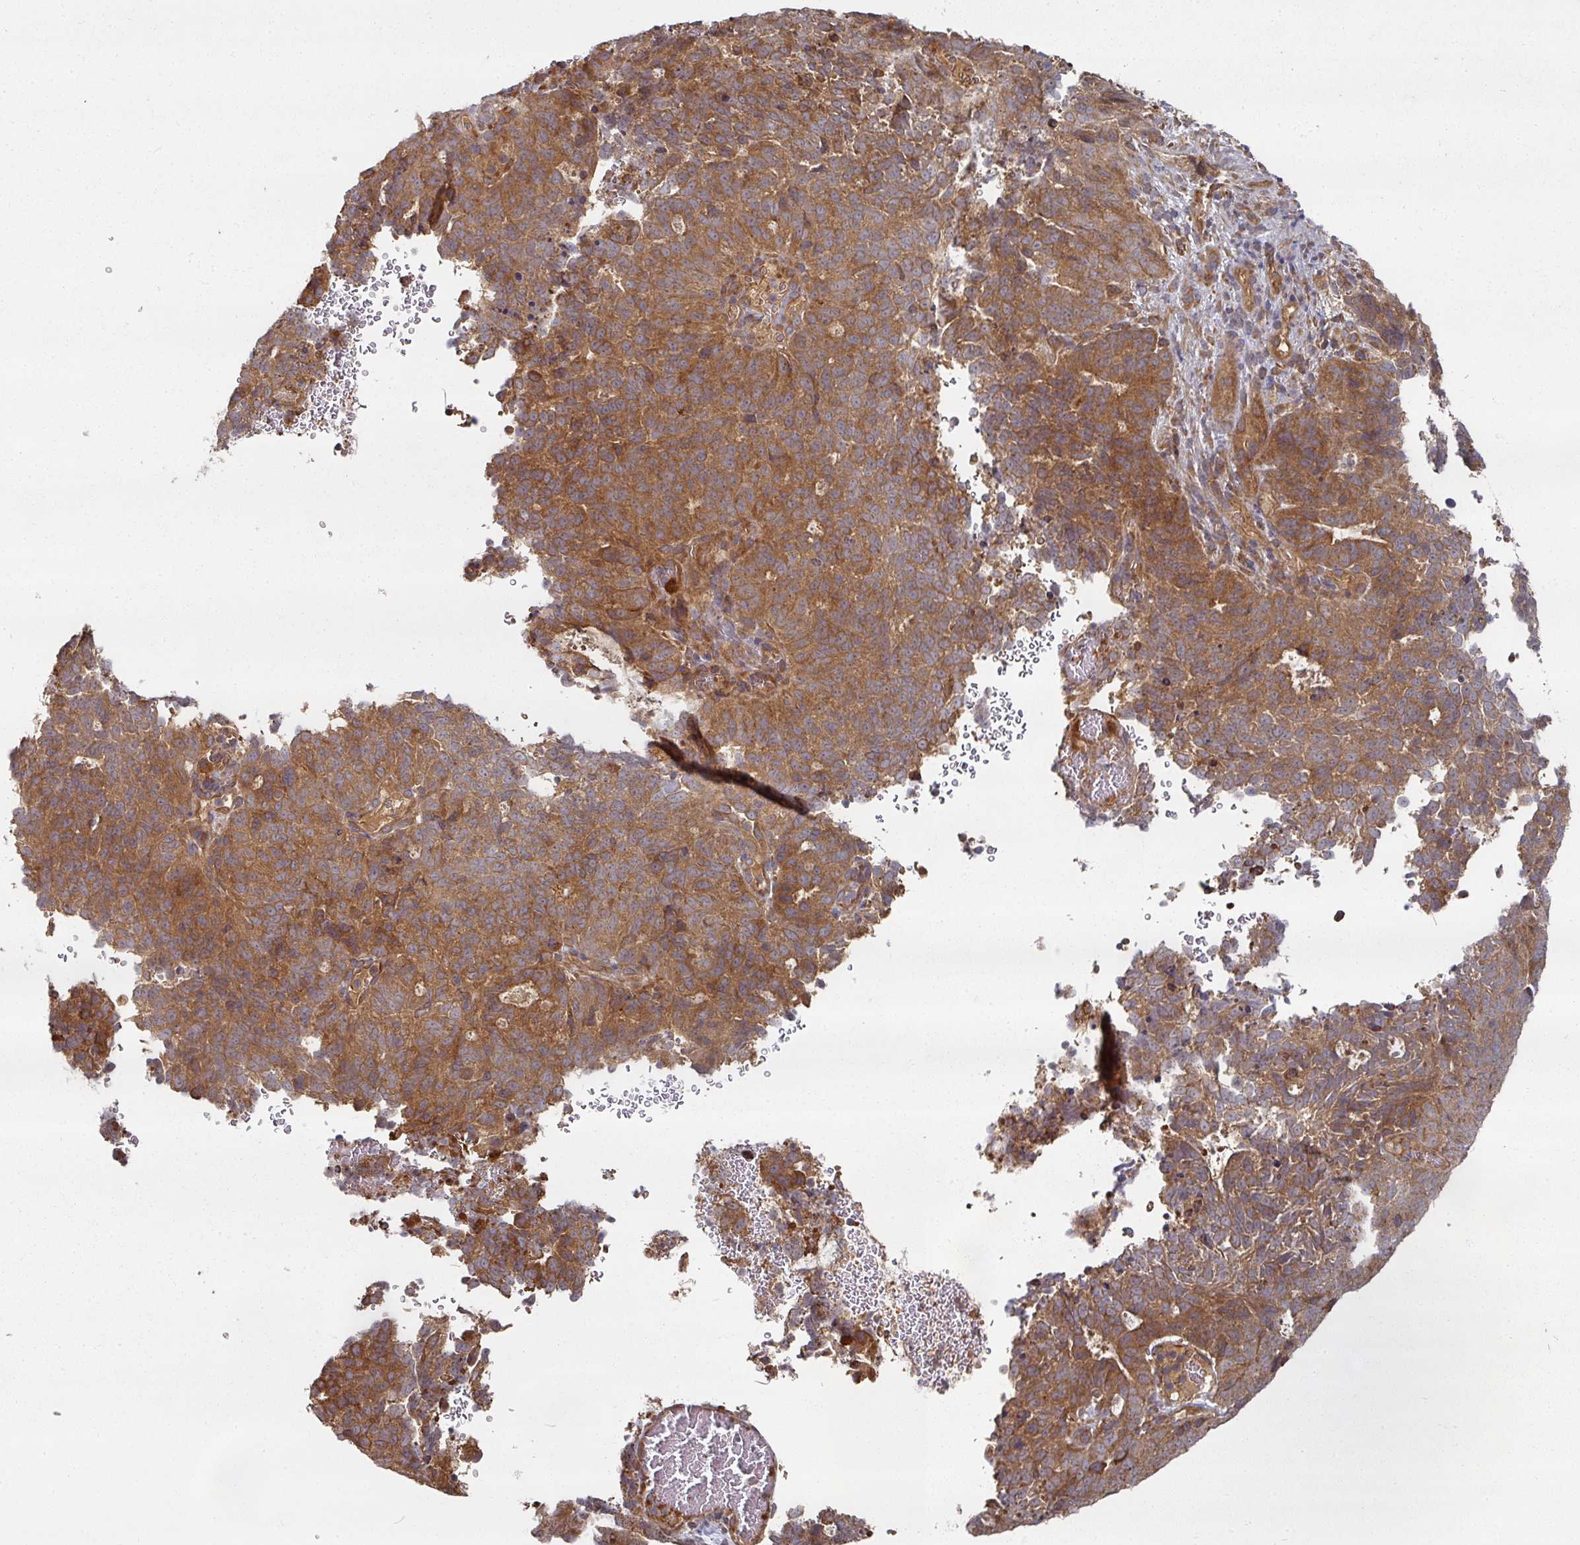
{"staining": {"intensity": "strong", "quantity": ">75%", "location": "cytoplasmic/membranous"}, "tissue": "cervical cancer", "cell_type": "Tumor cells", "image_type": "cancer", "snomed": [{"axis": "morphology", "description": "Adenocarcinoma, NOS"}, {"axis": "topography", "description": "Cervix"}], "caption": "Human adenocarcinoma (cervical) stained with a brown dye demonstrates strong cytoplasmic/membranous positive expression in about >75% of tumor cells.", "gene": "CEP95", "patient": {"sex": "female", "age": 38}}